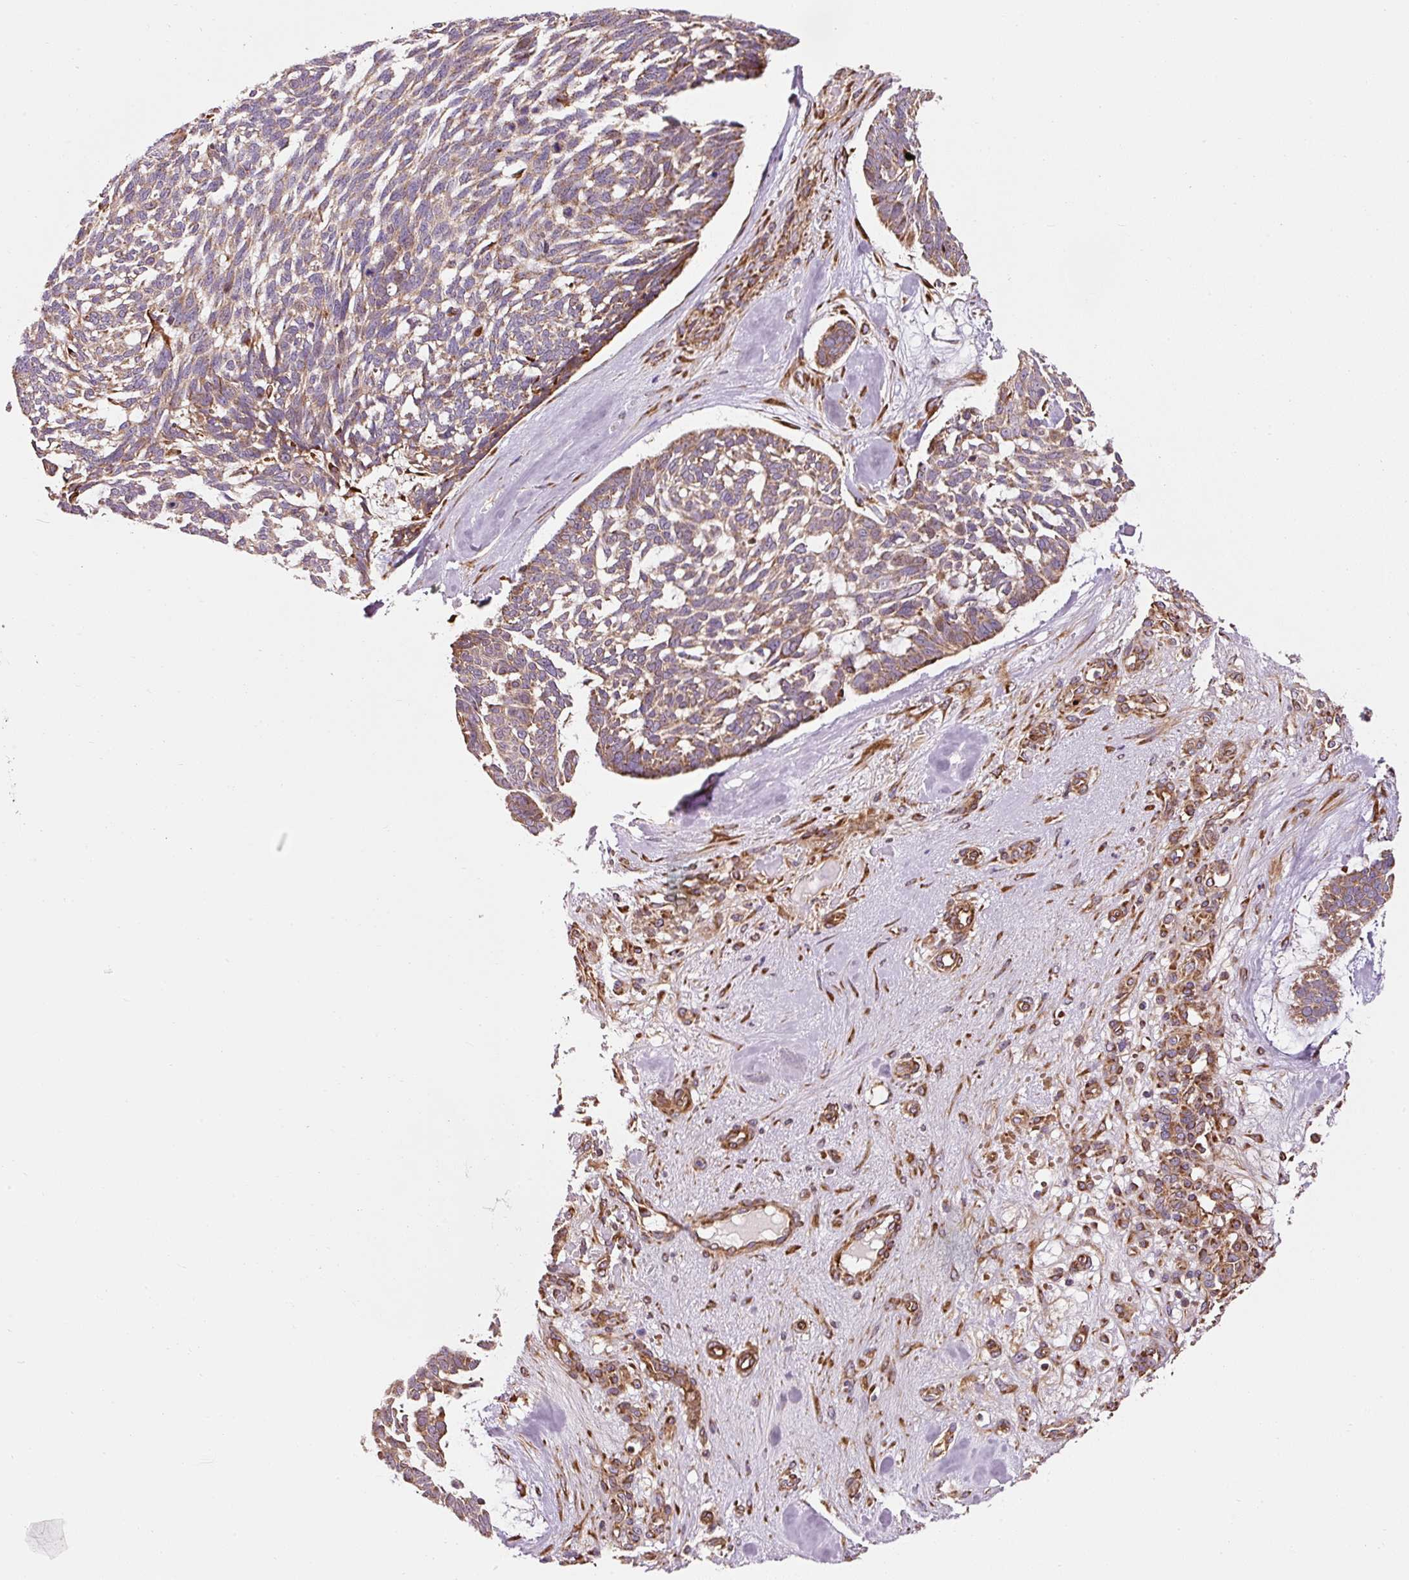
{"staining": {"intensity": "moderate", "quantity": "25%-75%", "location": "cytoplasmic/membranous"}, "tissue": "skin cancer", "cell_type": "Tumor cells", "image_type": "cancer", "snomed": [{"axis": "morphology", "description": "Basal cell carcinoma"}, {"axis": "topography", "description": "Skin"}], "caption": "This is a histology image of IHC staining of skin cancer, which shows moderate positivity in the cytoplasmic/membranous of tumor cells.", "gene": "ISCU", "patient": {"sex": "male", "age": 88}}